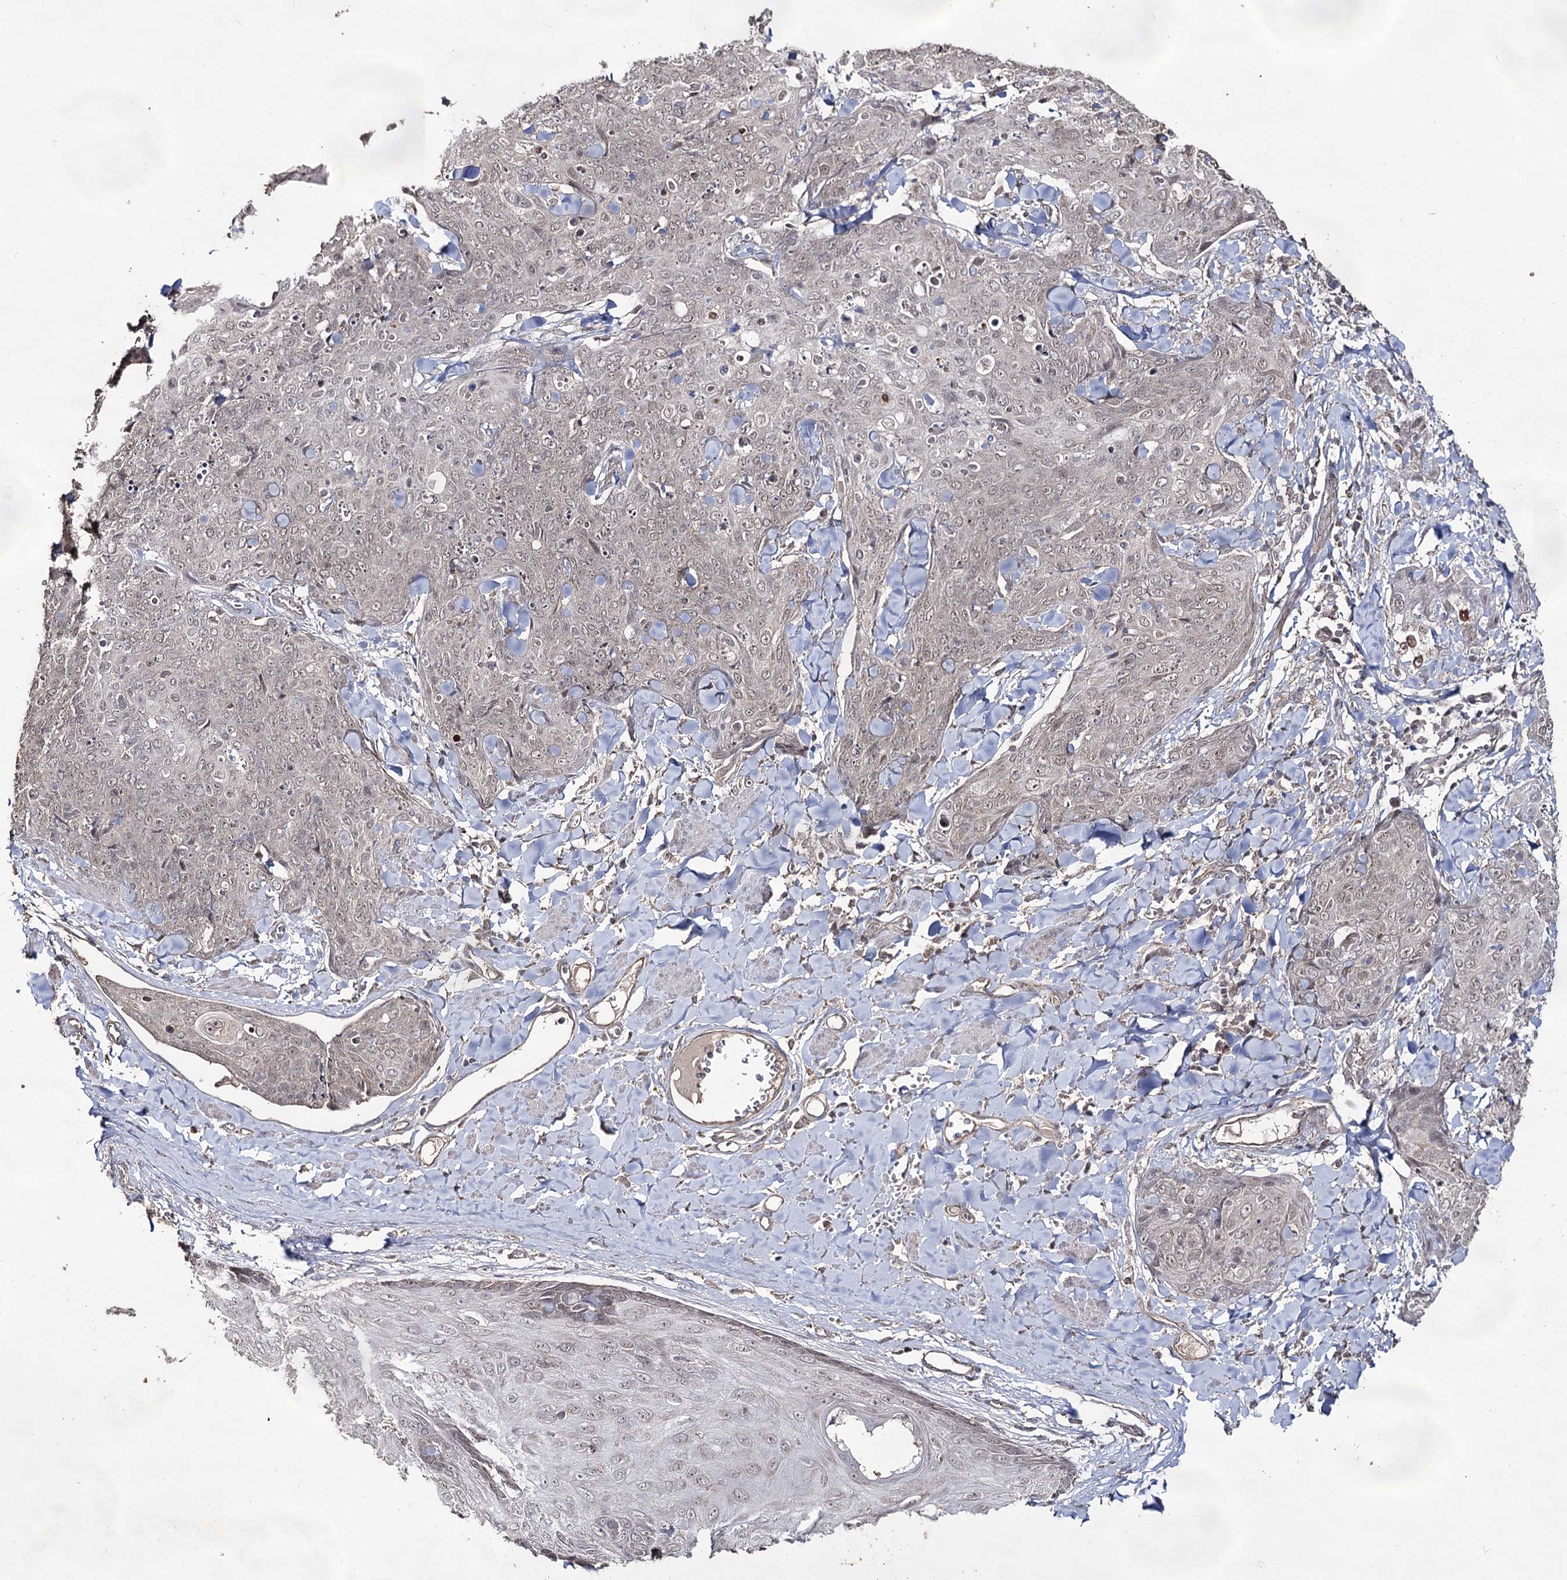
{"staining": {"intensity": "negative", "quantity": "none", "location": "none"}, "tissue": "skin cancer", "cell_type": "Tumor cells", "image_type": "cancer", "snomed": [{"axis": "morphology", "description": "Squamous cell carcinoma, NOS"}, {"axis": "topography", "description": "Skin"}, {"axis": "topography", "description": "Vulva"}], "caption": "Immunohistochemical staining of skin squamous cell carcinoma exhibits no significant staining in tumor cells.", "gene": "ACTR6", "patient": {"sex": "female", "age": 85}}